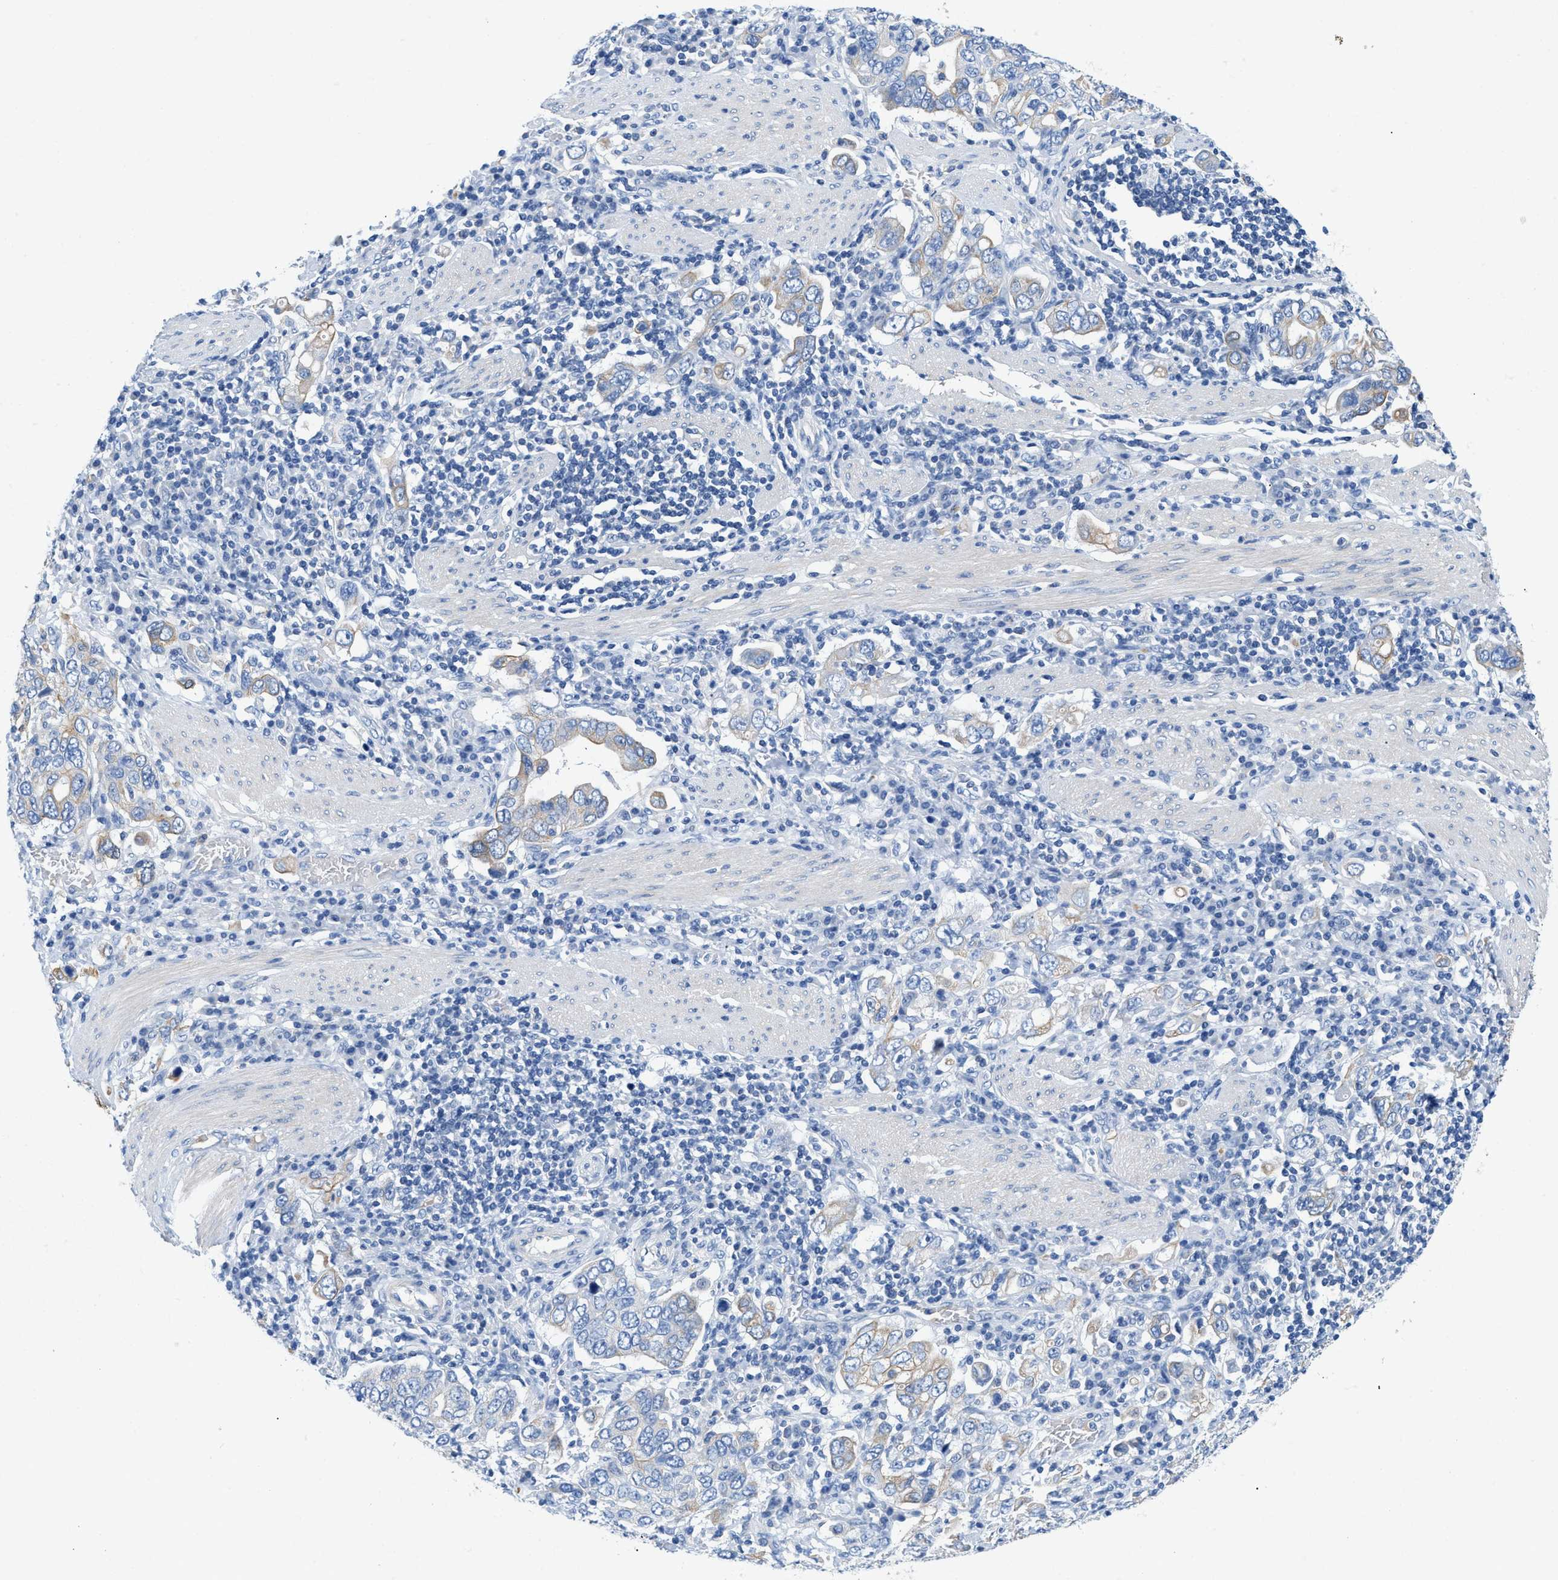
{"staining": {"intensity": "weak", "quantity": "<25%", "location": "cytoplasmic/membranous"}, "tissue": "stomach cancer", "cell_type": "Tumor cells", "image_type": "cancer", "snomed": [{"axis": "morphology", "description": "Adenocarcinoma, NOS"}, {"axis": "topography", "description": "Stomach, upper"}], "caption": "High magnification brightfield microscopy of adenocarcinoma (stomach) stained with DAB (brown) and counterstained with hematoxylin (blue): tumor cells show no significant staining.", "gene": "BPGM", "patient": {"sex": "male", "age": 62}}